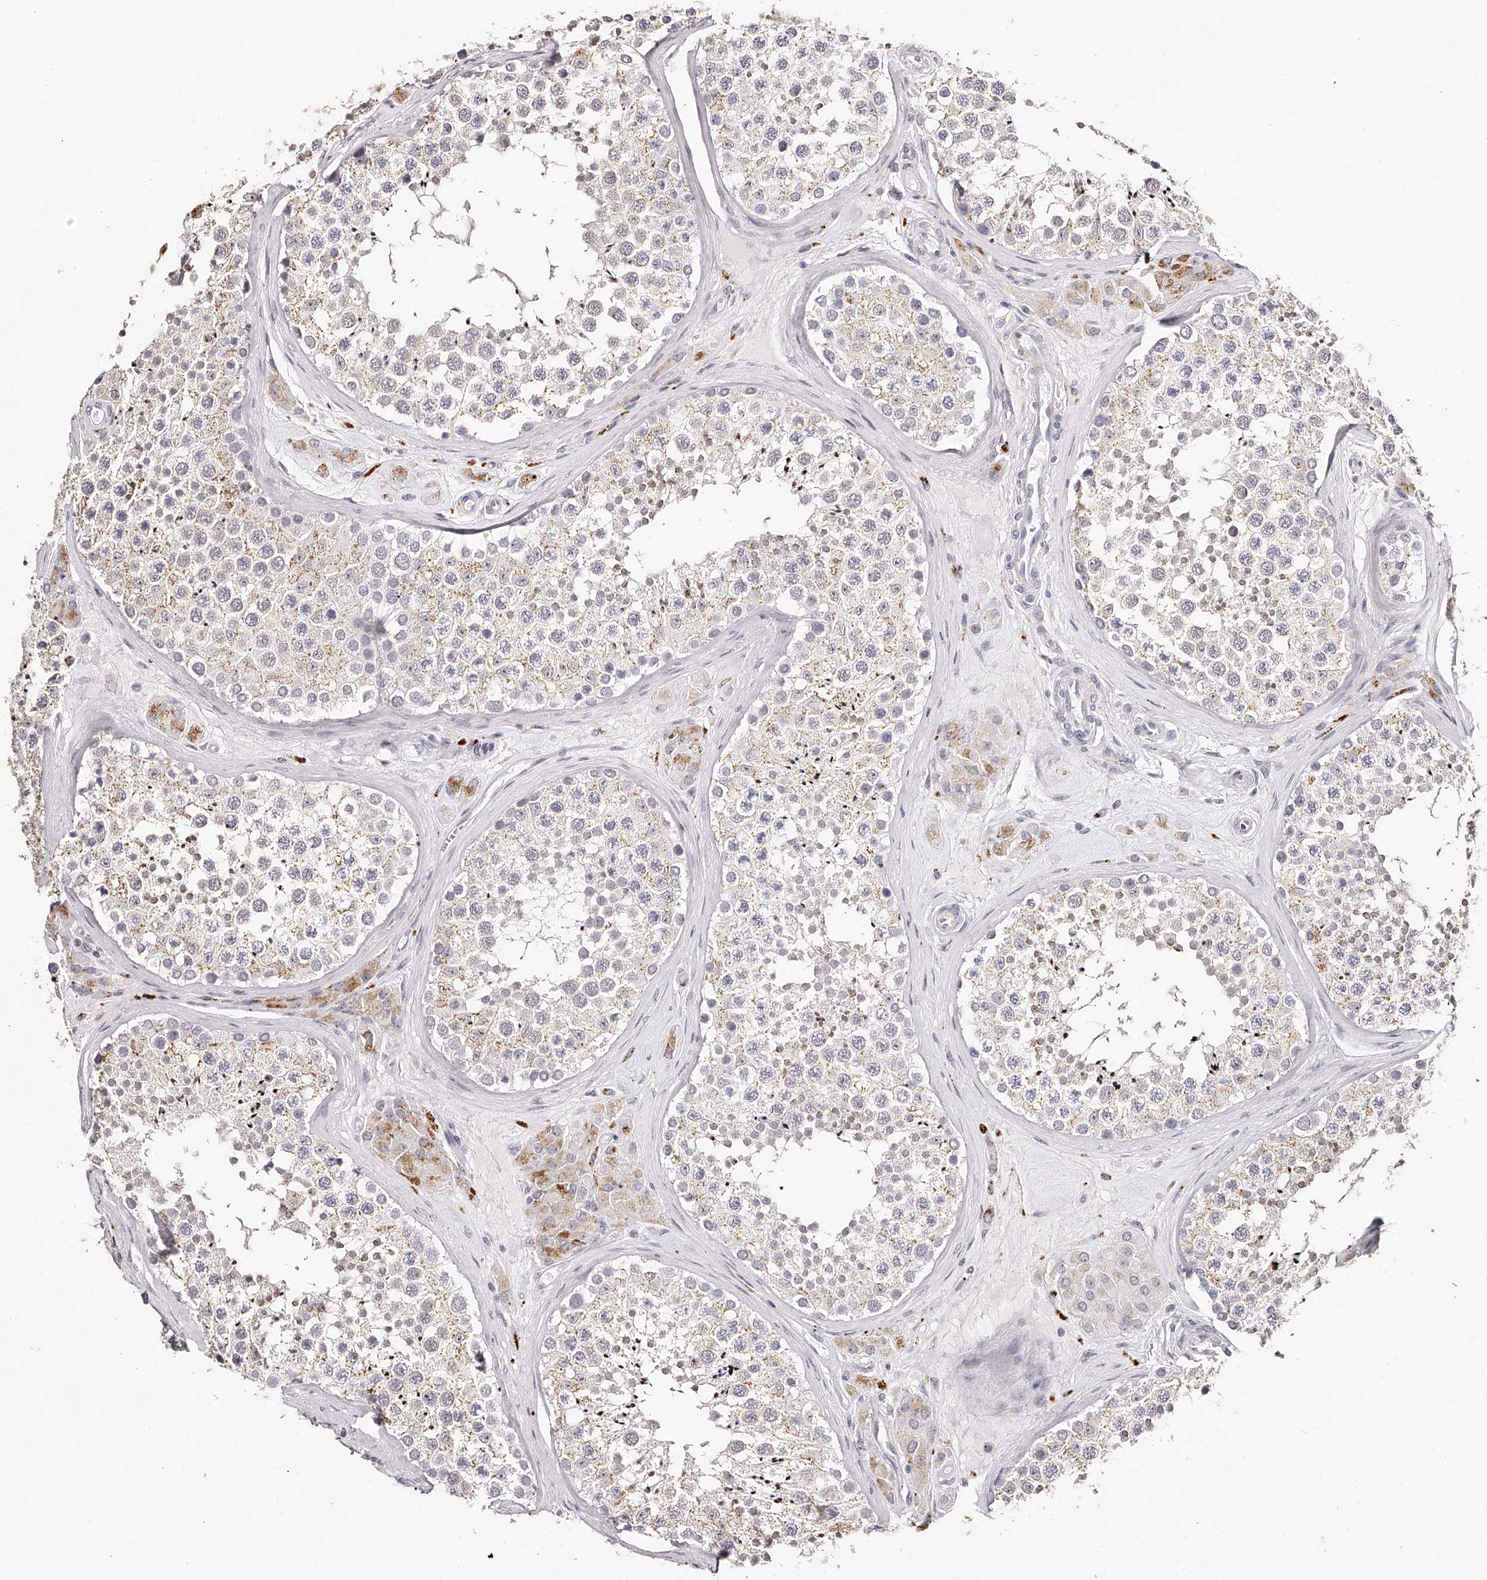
{"staining": {"intensity": "moderate", "quantity": "<25%", "location": "cytoplasmic/membranous"}, "tissue": "testis", "cell_type": "Cells in seminiferous ducts", "image_type": "normal", "snomed": [{"axis": "morphology", "description": "Normal tissue, NOS"}, {"axis": "topography", "description": "Testis"}], "caption": "Testis was stained to show a protein in brown. There is low levels of moderate cytoplasmic/membranous expression in about <25% of cells in seminiferous ducts. (IHC, brightfield microscopy, high magnification).", "gene": "SLC35D3", "patient": {"sex": "male", "age": 46}}